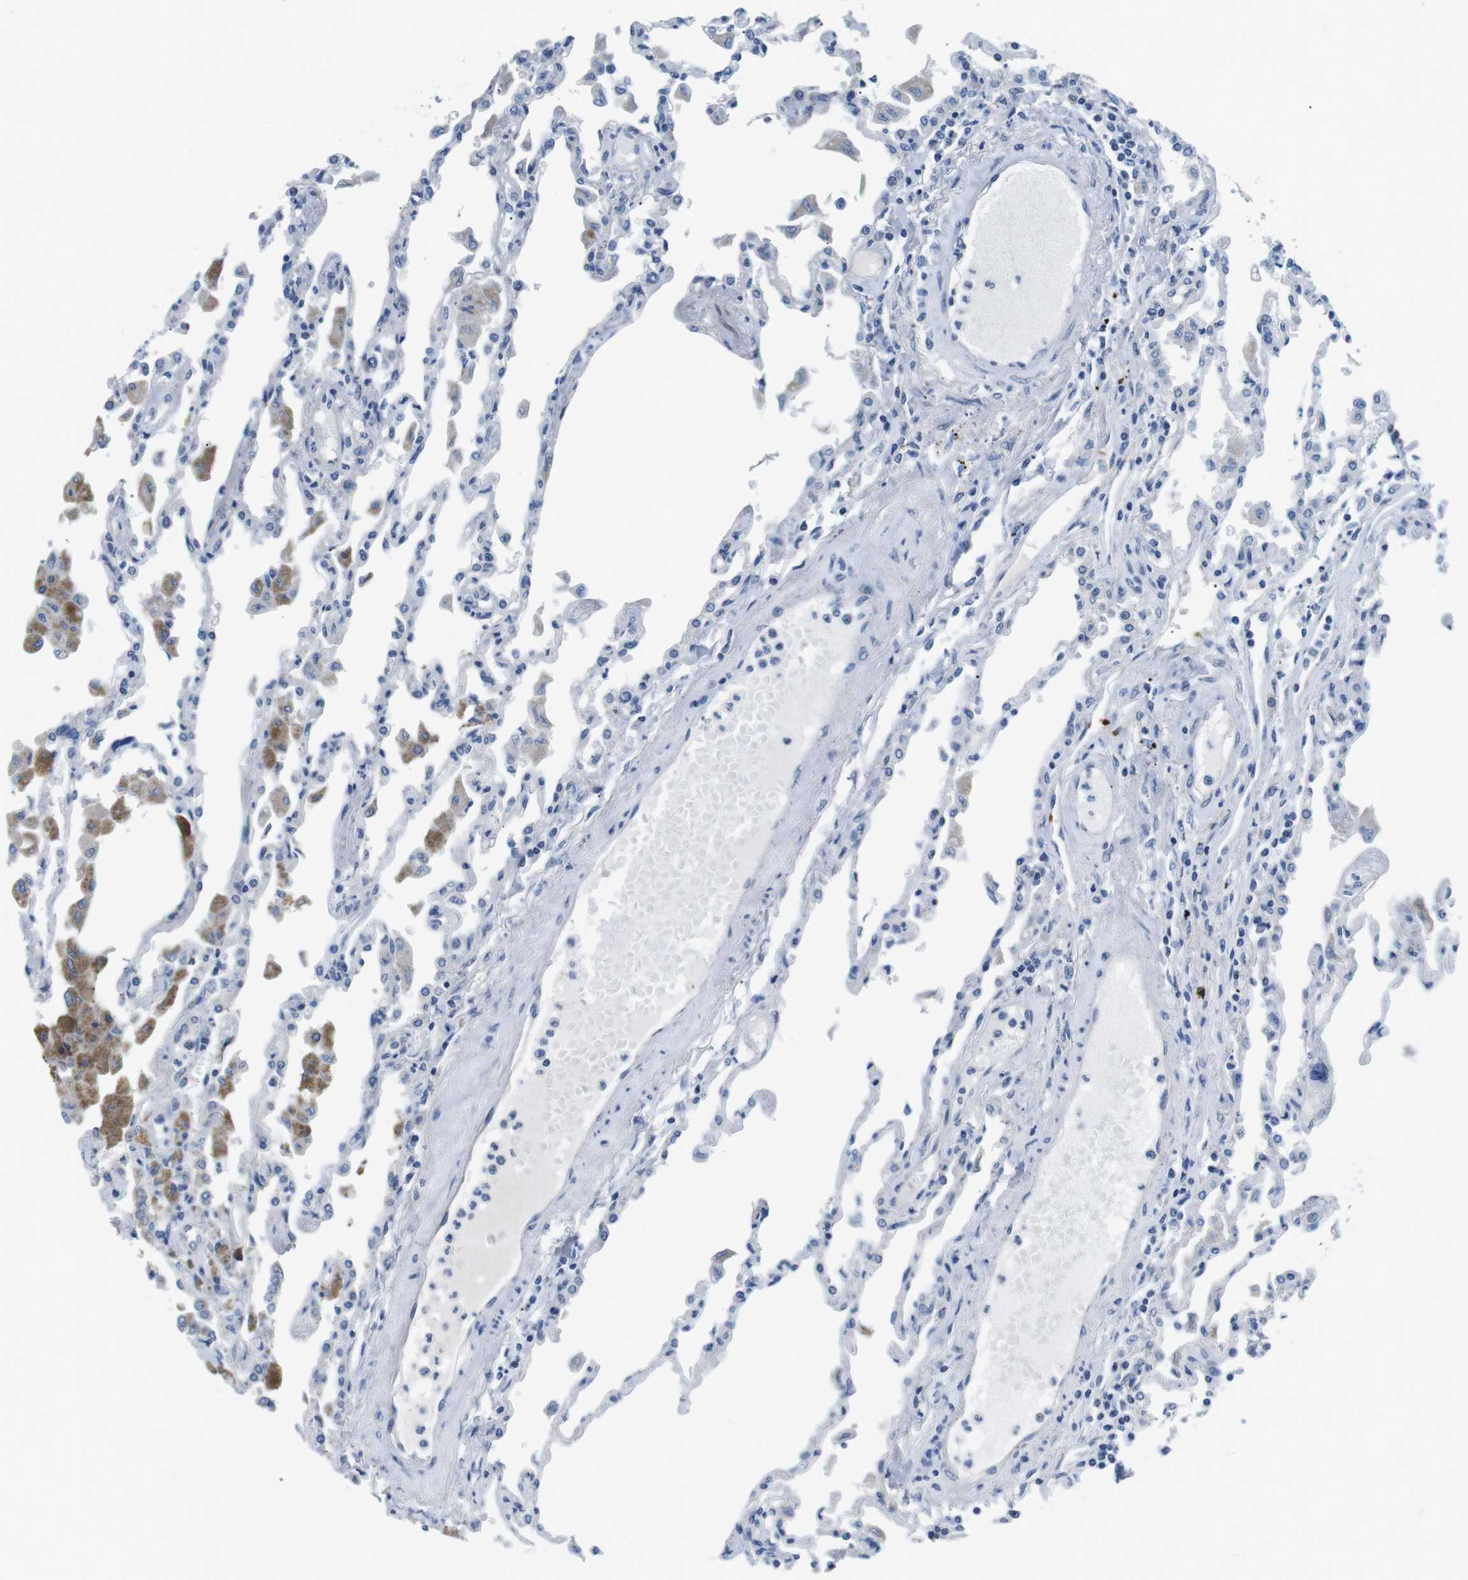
{"staining": {"intensity": "negative", "quantity": "none", "location": "none"}, "tissue": "lung", "cell_type": "Alveolar cells", "image_type": "normal", "snomed": [{"axis": "morphology", "description": "Normal tissue, NOS"}, {"axis": "topography", "description": "Bronchus"}, {"axis": "topography", "description": "Lung"}], "caption": "IHC histopathology image of benign human lung stained for a protein (brown), which demonstrates no expression in alveolar cells.", "gene": "PHLDA1", "patient": {"sex": "female", "age": 49}}